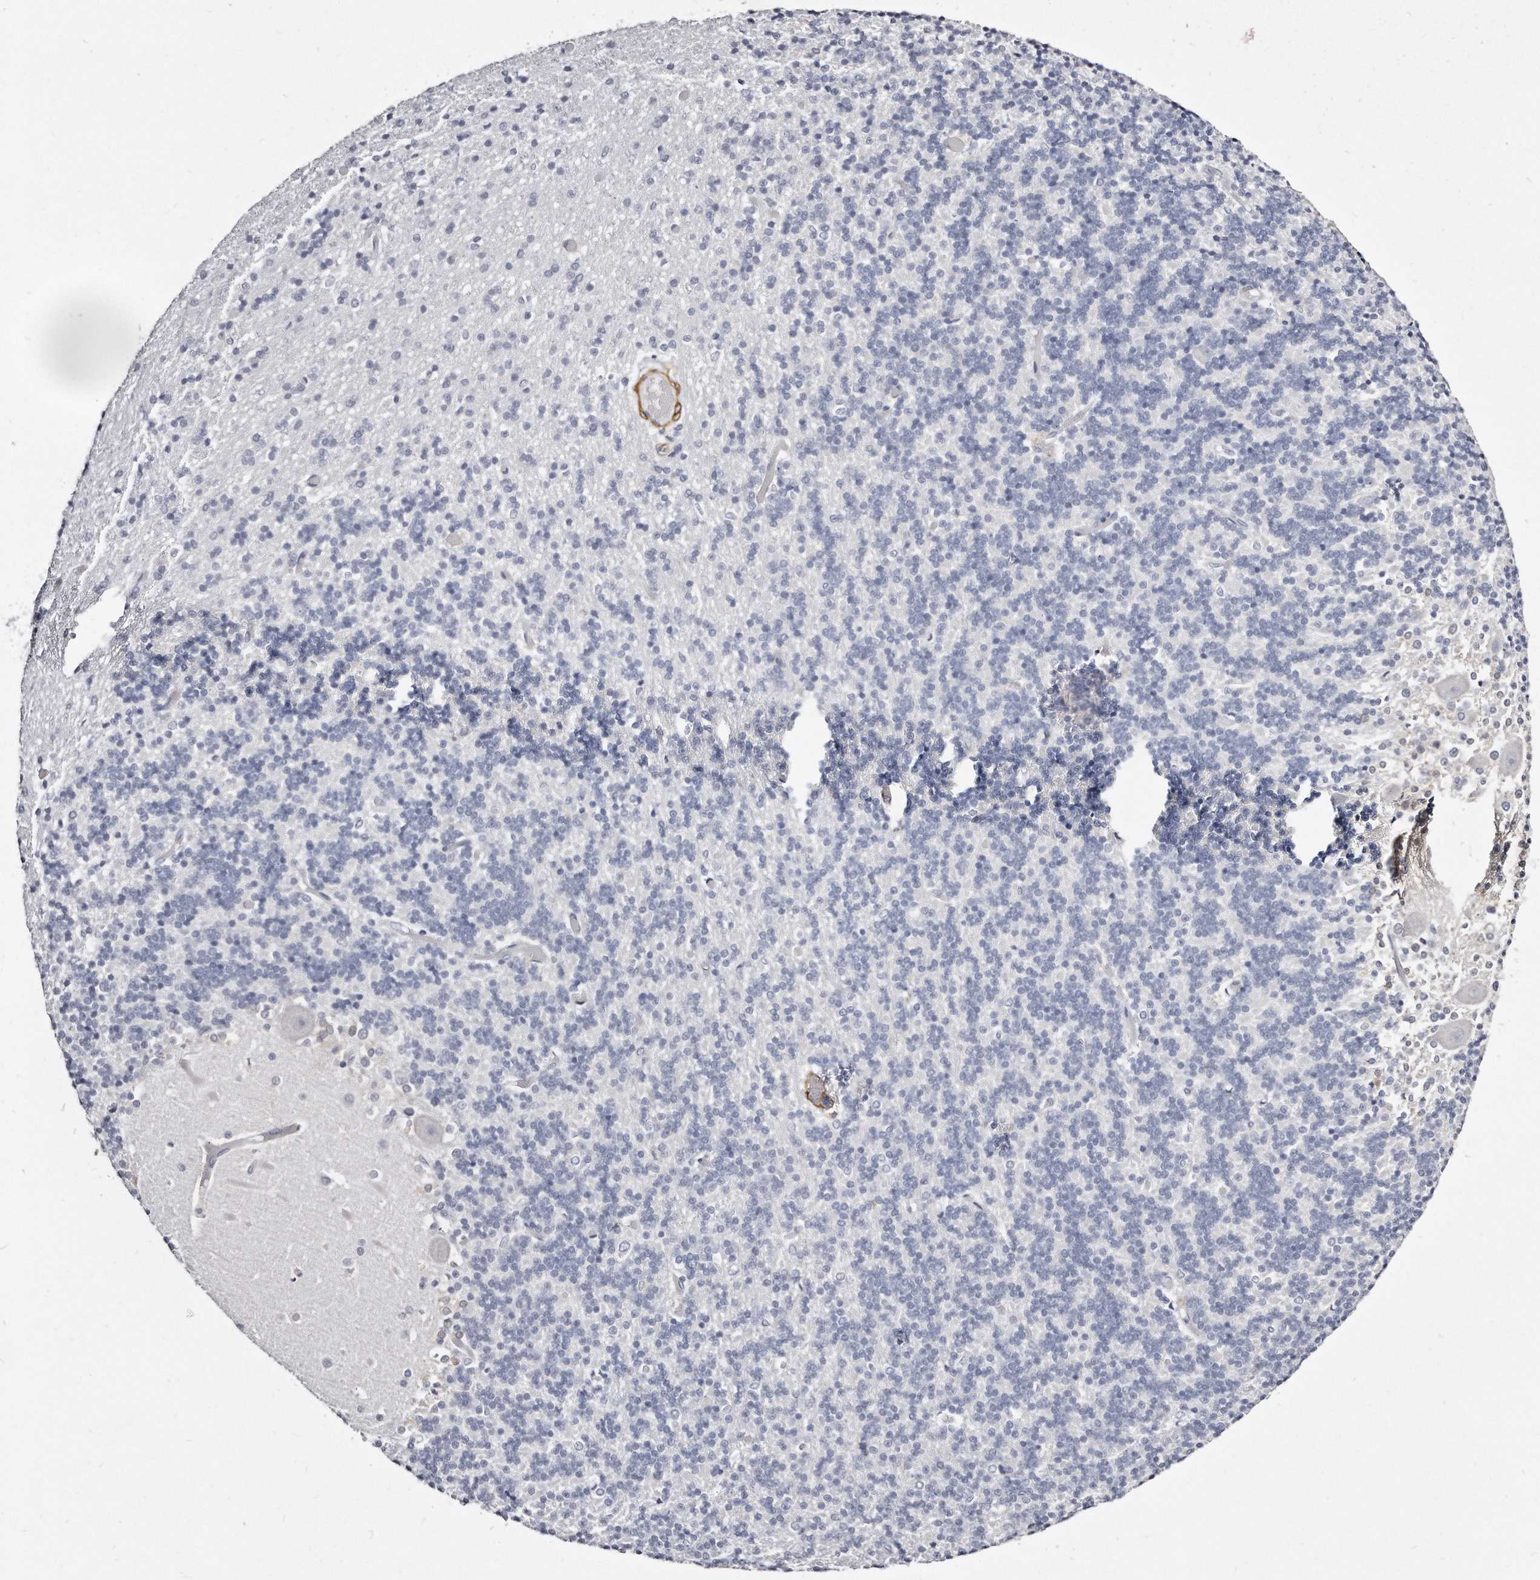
{"staining": {"intensity": "negative", "quantity": "none", "location": "none"}, "tissue": "cerebellum", "cell_type": "Cells in granular layer", "image_type": "normal", "snomed": [{"axis": "morphology", "description": "Normal tissue, NOS"}, {"axis": "topography", "description": "Cerebellum"}], "caption": "High magnification brightfield microscopy of normal cerebellum stained with DAB (brown) and counterstained with hematoxylin (blue): cells in granular layer show no significant staining. (Immunohistochemistry (ihc), brightfield microscopy, high magnification).", "gene": "LMOD1", "patient": {"sex": "male", "age": 37}}